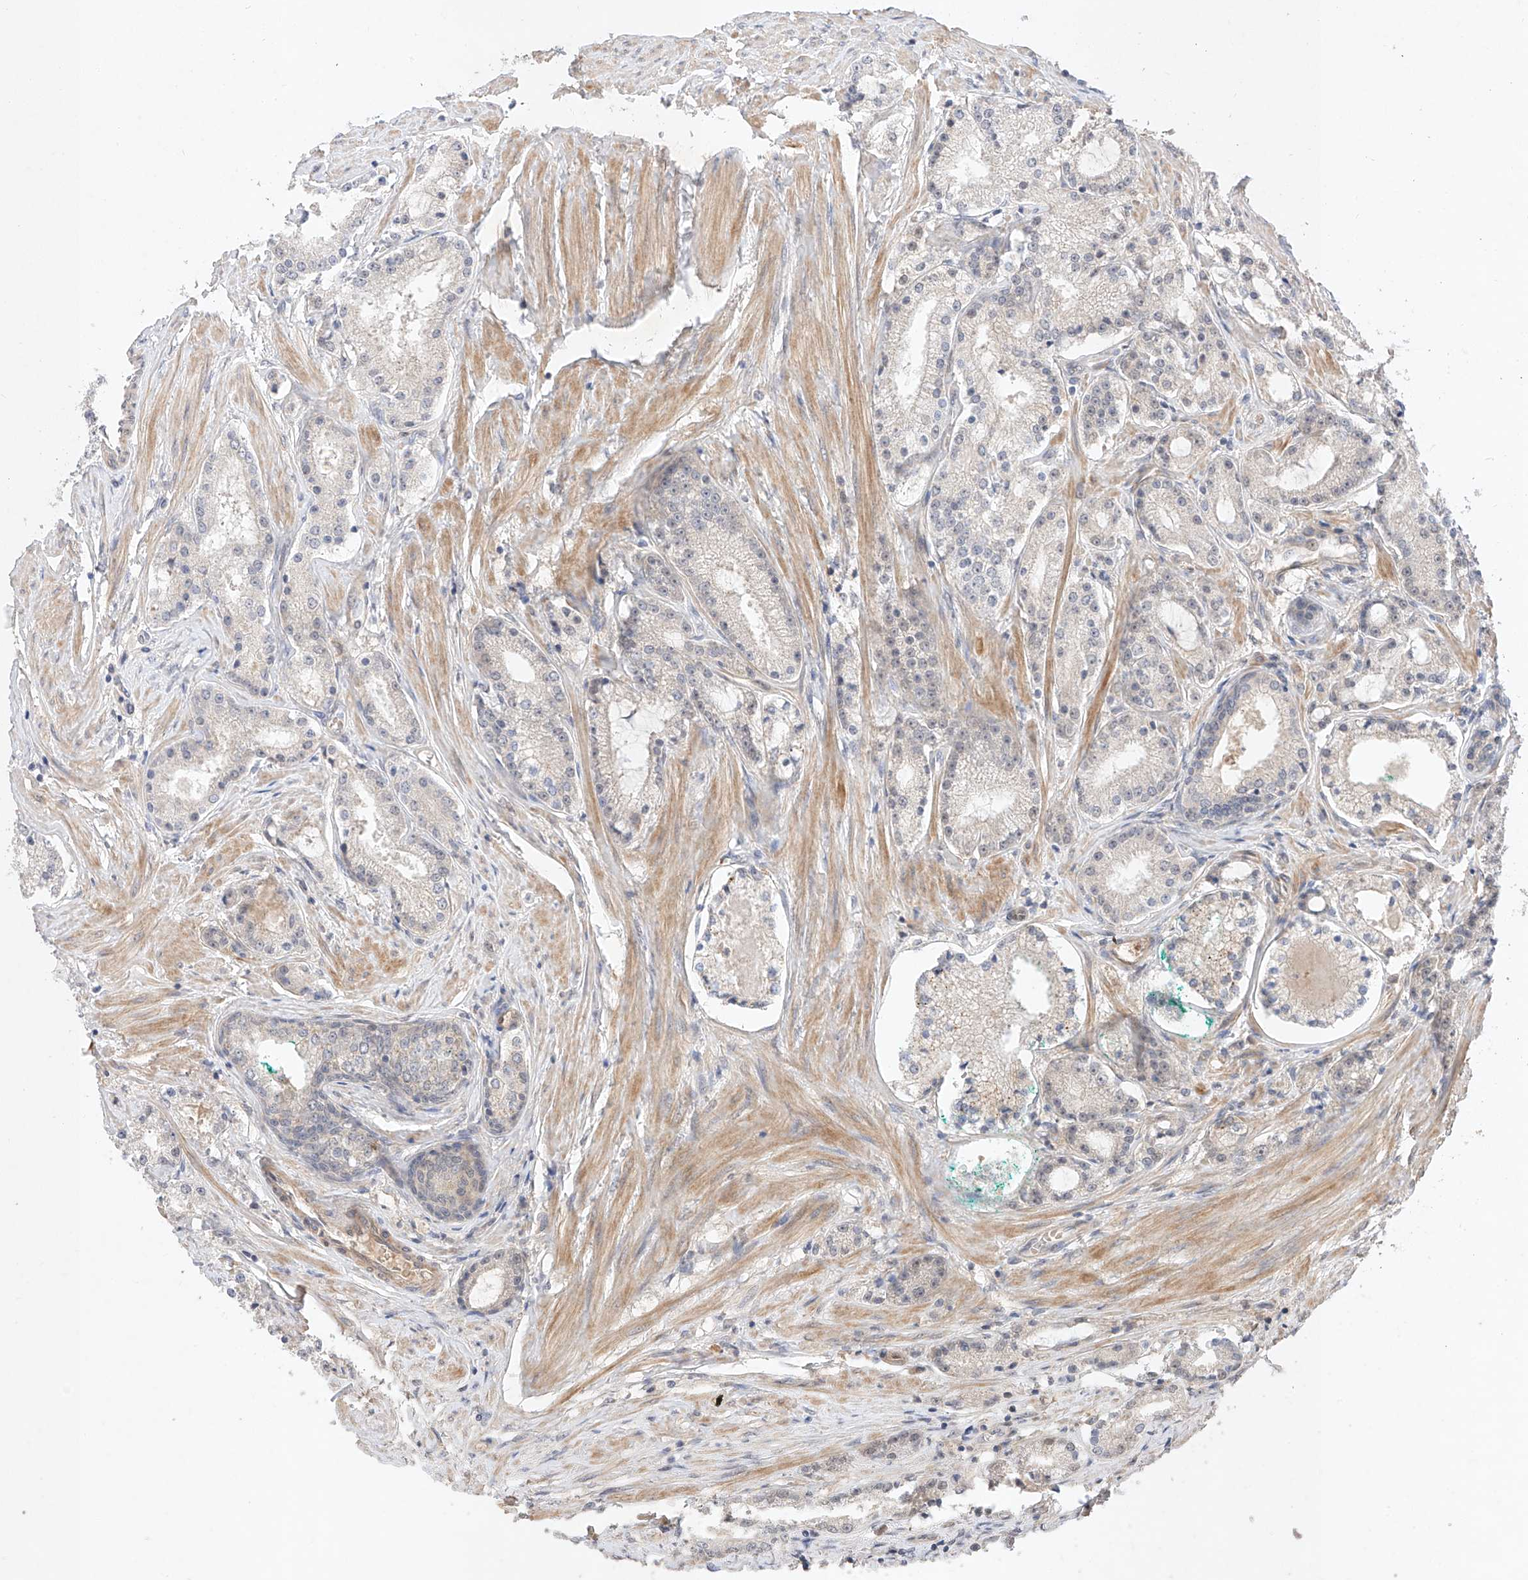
{"staining": {"intensity": "negative", "quantity": "none", "location": "none"}, "tissue": "prostate cancer", "cell_type": "Tumor cells", "image_type": "cancer", "snomed": [{"axis": "morphology", "description": "Adenocarcinoma, Low grade"}, {"axis": "topography", "description": "Prostate"}], "caption": "Immunohistochemistry of prostate low-grade adenocarcinoma exhibits no staining in tumor cells. (Immunohistochemistry, brightfield microscopy, high magnification).", "gene": "ZNF124", "patient": {"sex": "male", "age": 63}}